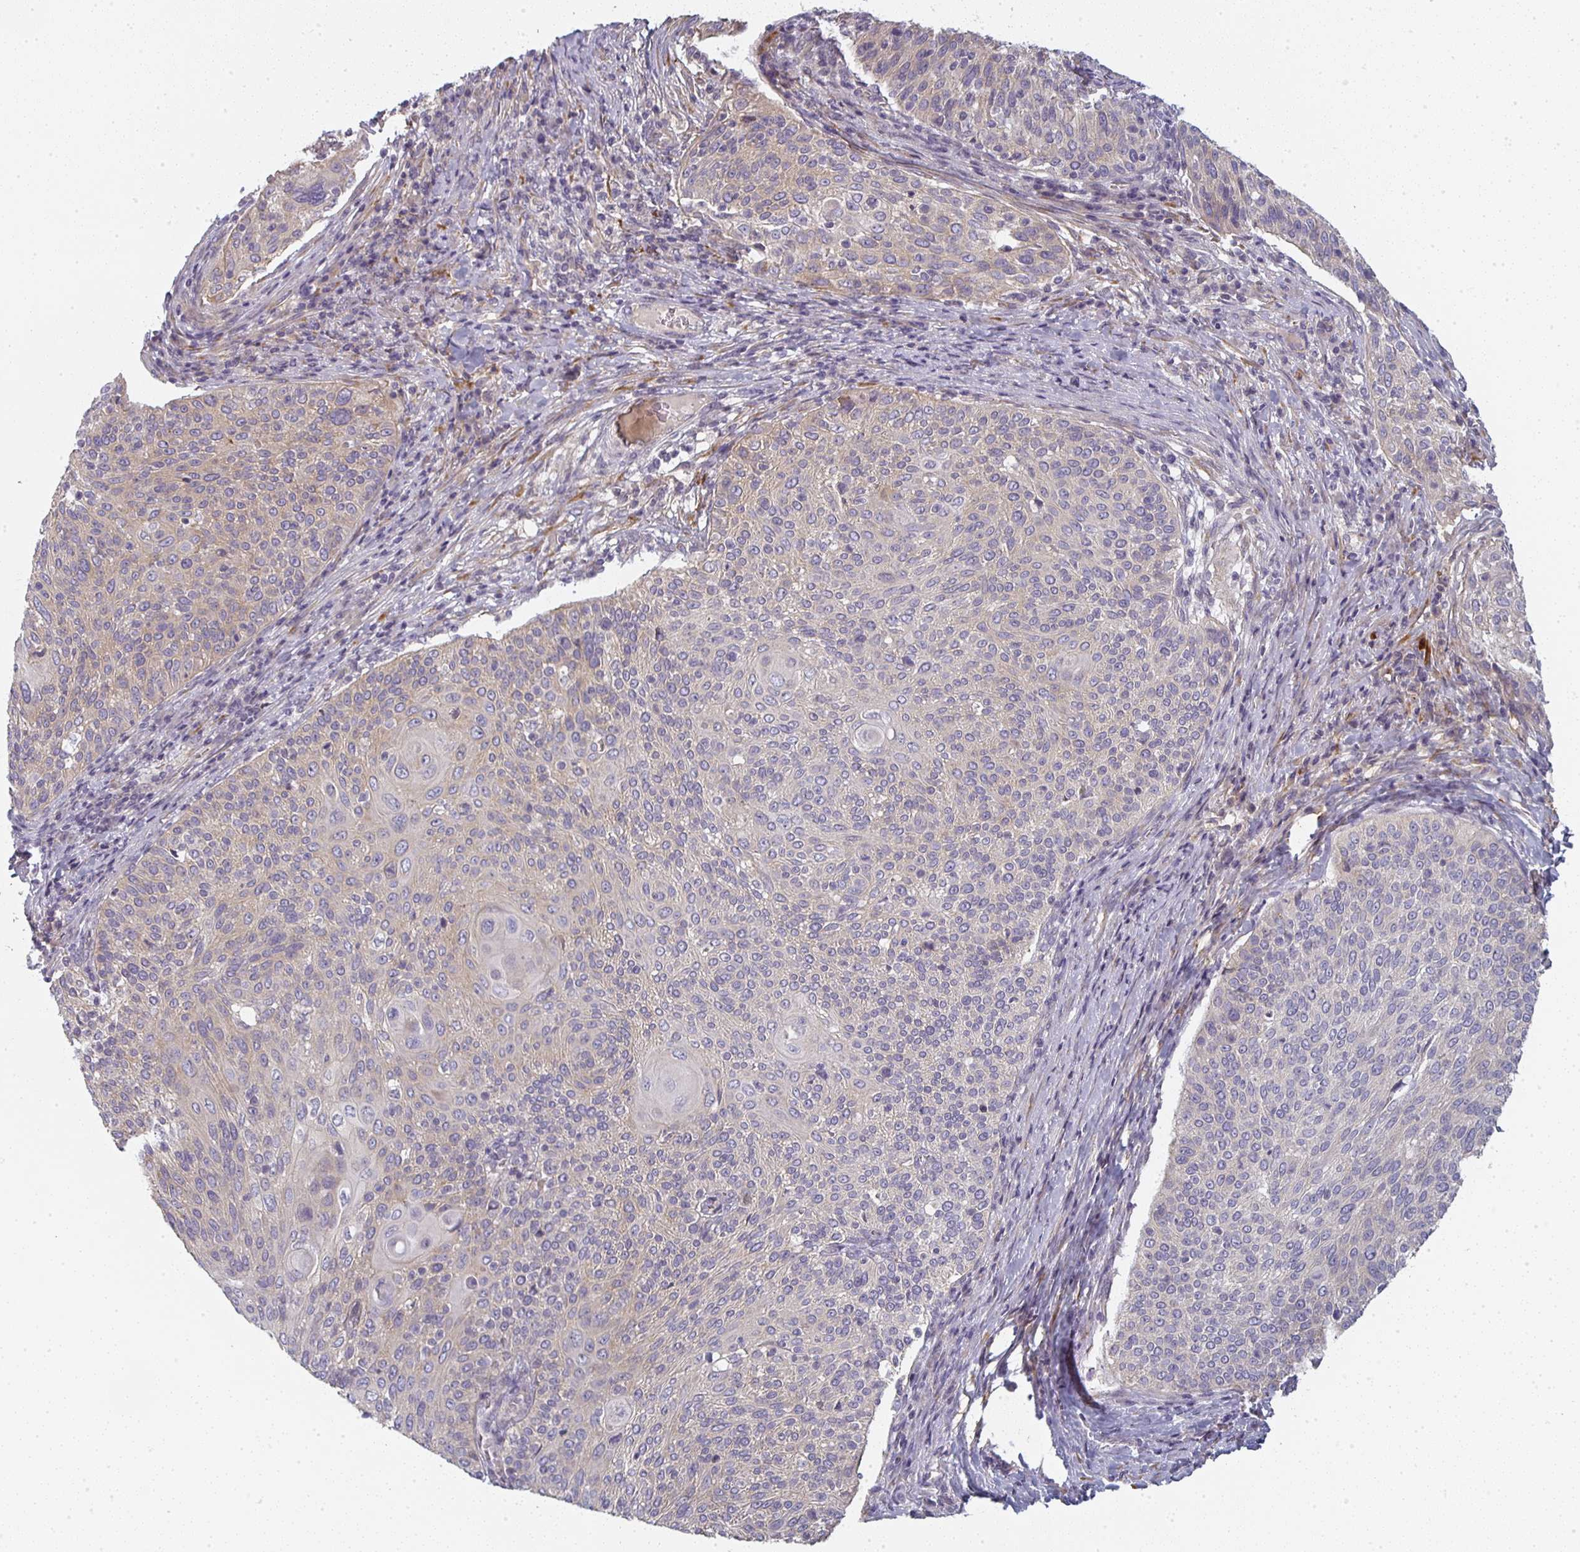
{"staining": {"intensity": "weak", "quantity": "<25%", "location": "cytoplasmic/membranous"}, "tissue": "cervical cancer", "cell_type": "Tumor cells", "image_type": "cancer", "snomed": [{"axis": "morphology", "description": "Squamous cell carcinoma, NOS"}, {"axis": "topography", "description": "Cervix"}], "caption": "Tumor cells are negative for protein expression in human cervical cancer (squamous cell carcinoma).", "gene": "CTHRC1", "patient": {"sex": "female", "age": 31}}